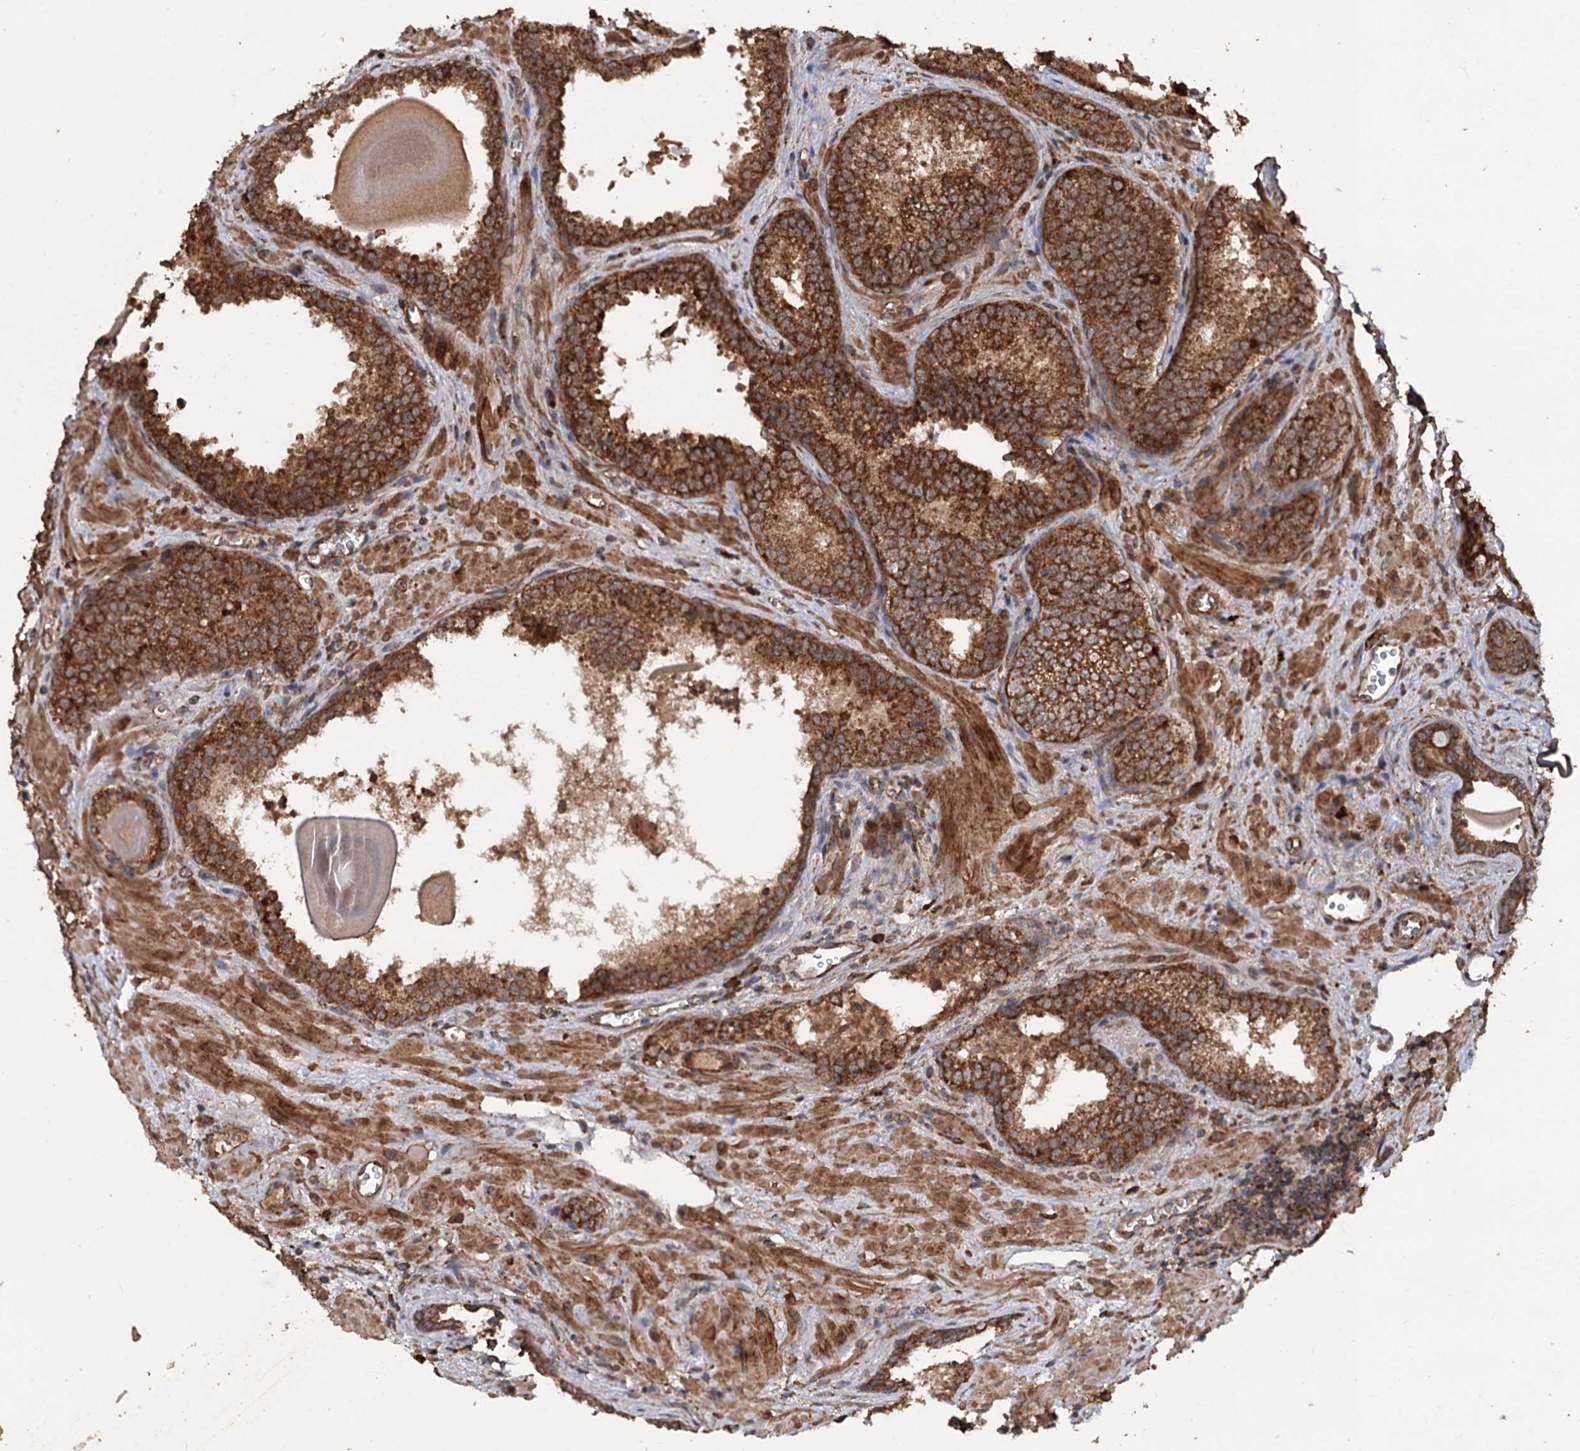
{"staining": {"intensity": "strong", "quantity": ">75%", "location": "cytoplasmic/membranous"}, "tissue": "prostate cancer", "cell_type": "Tumor cells", "image_type": "cancer", "snomed": [{"axis": "morphology", "description": "Adenocarcinoma, High grade"}, {"axis": "topography", "description": "Prostate"}], "caption": "A brown stain shows strong cytoplasmic/membranous staining of a protein in human prostate high-grade adenocarcinoma tumor cells.", "gene": "IPO4", "patient": {"sex": "male", "age": 66}}